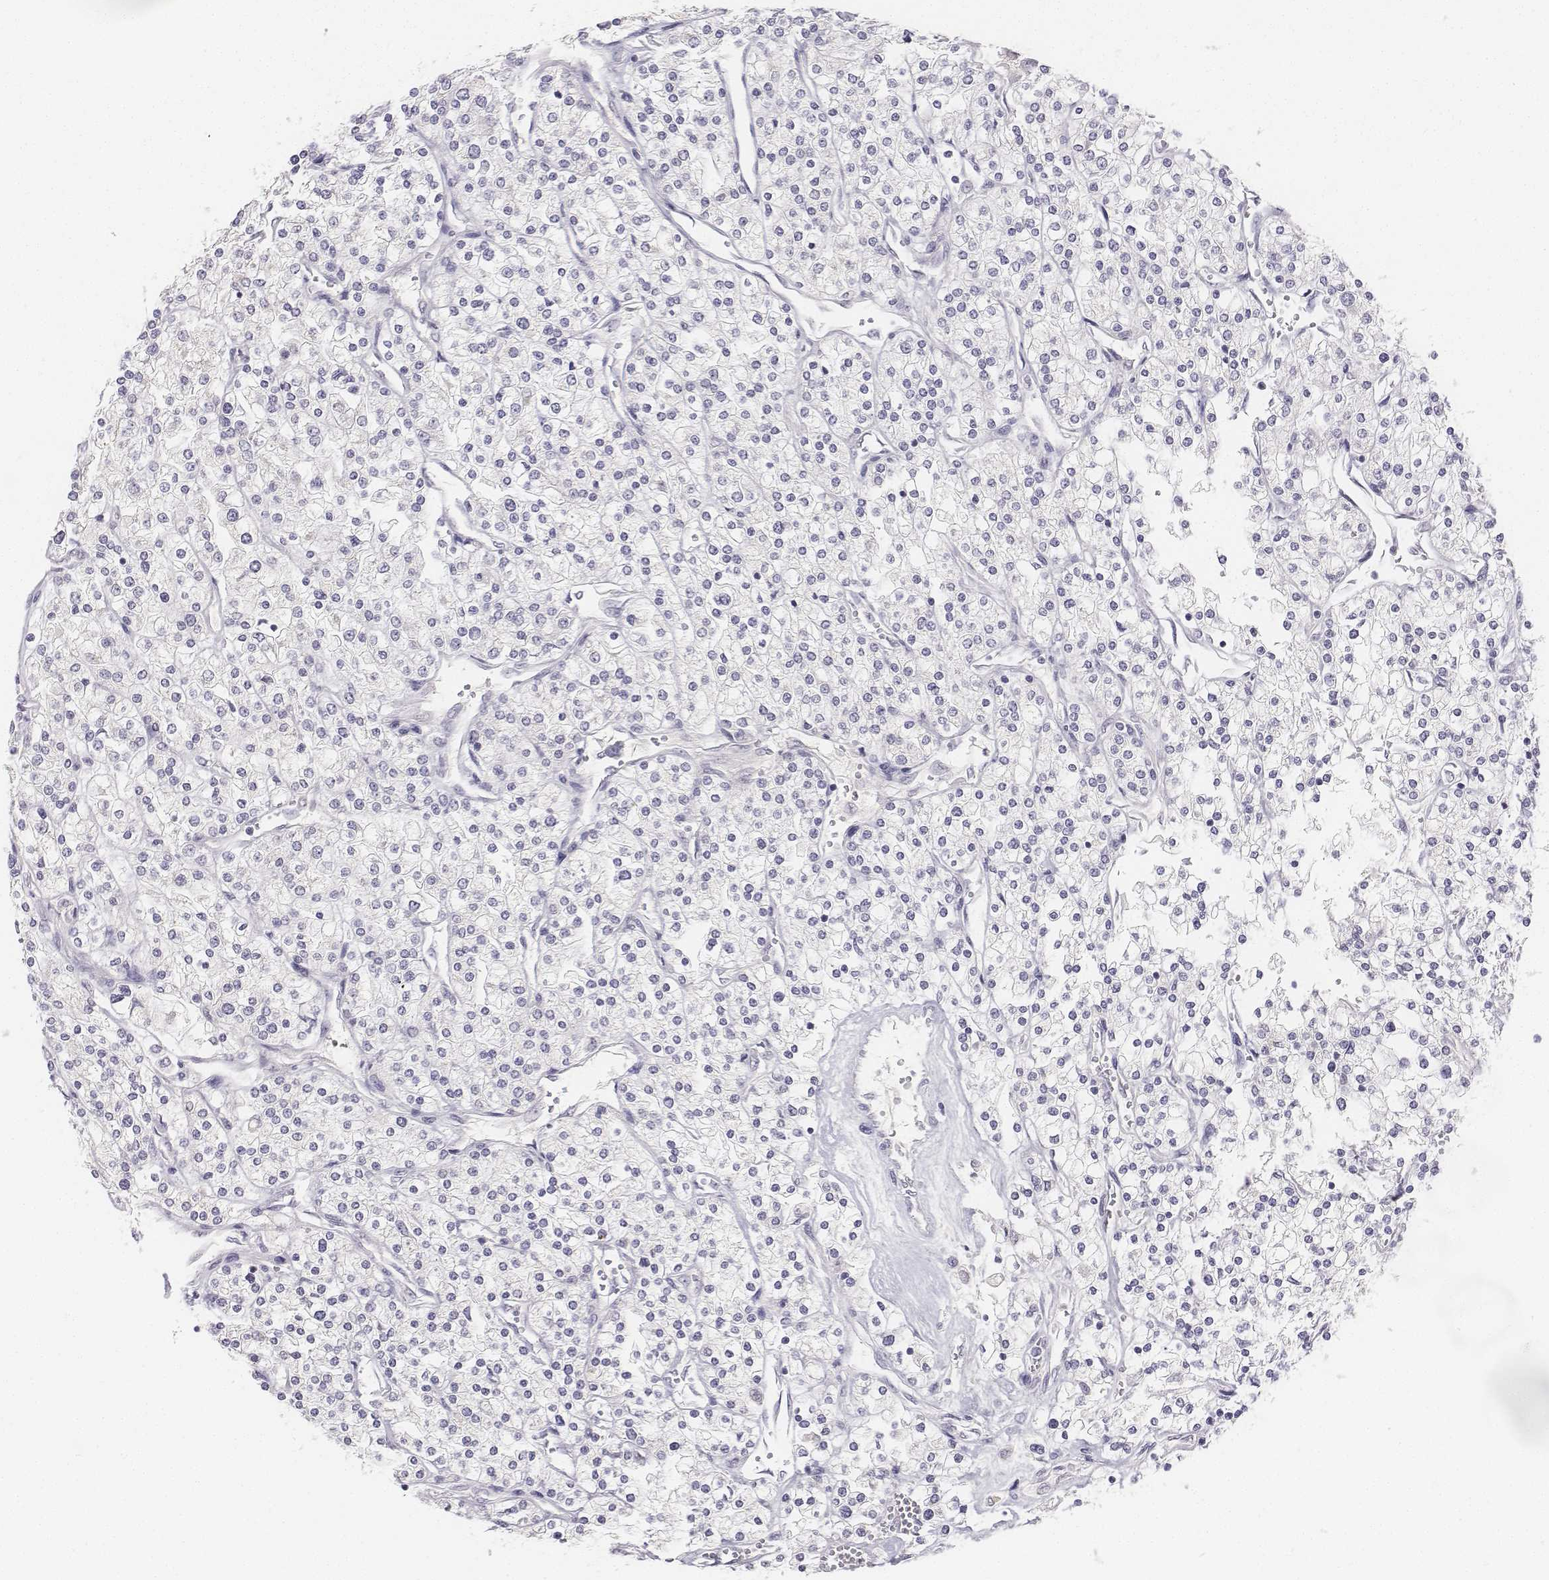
{"staining": {"intensity": "negative", "quantity": "none", "location": "none"}, "tissue": "renal cancer", "cell_type": "Tumor cells", "image_type": "cancer", "snomed": [{"axis": "morphology", "description": "Adenocarcinoma, NOS"}, {"axis": "topography", "description": "Kidney"}], "caption": "This is an immunohistochemistry histopathology image of human renal cancer (adenocarcinoma). There is no staining in tumor cells.", "gene": "UCN2", "patient": {"sex": "male", "age": 80}}